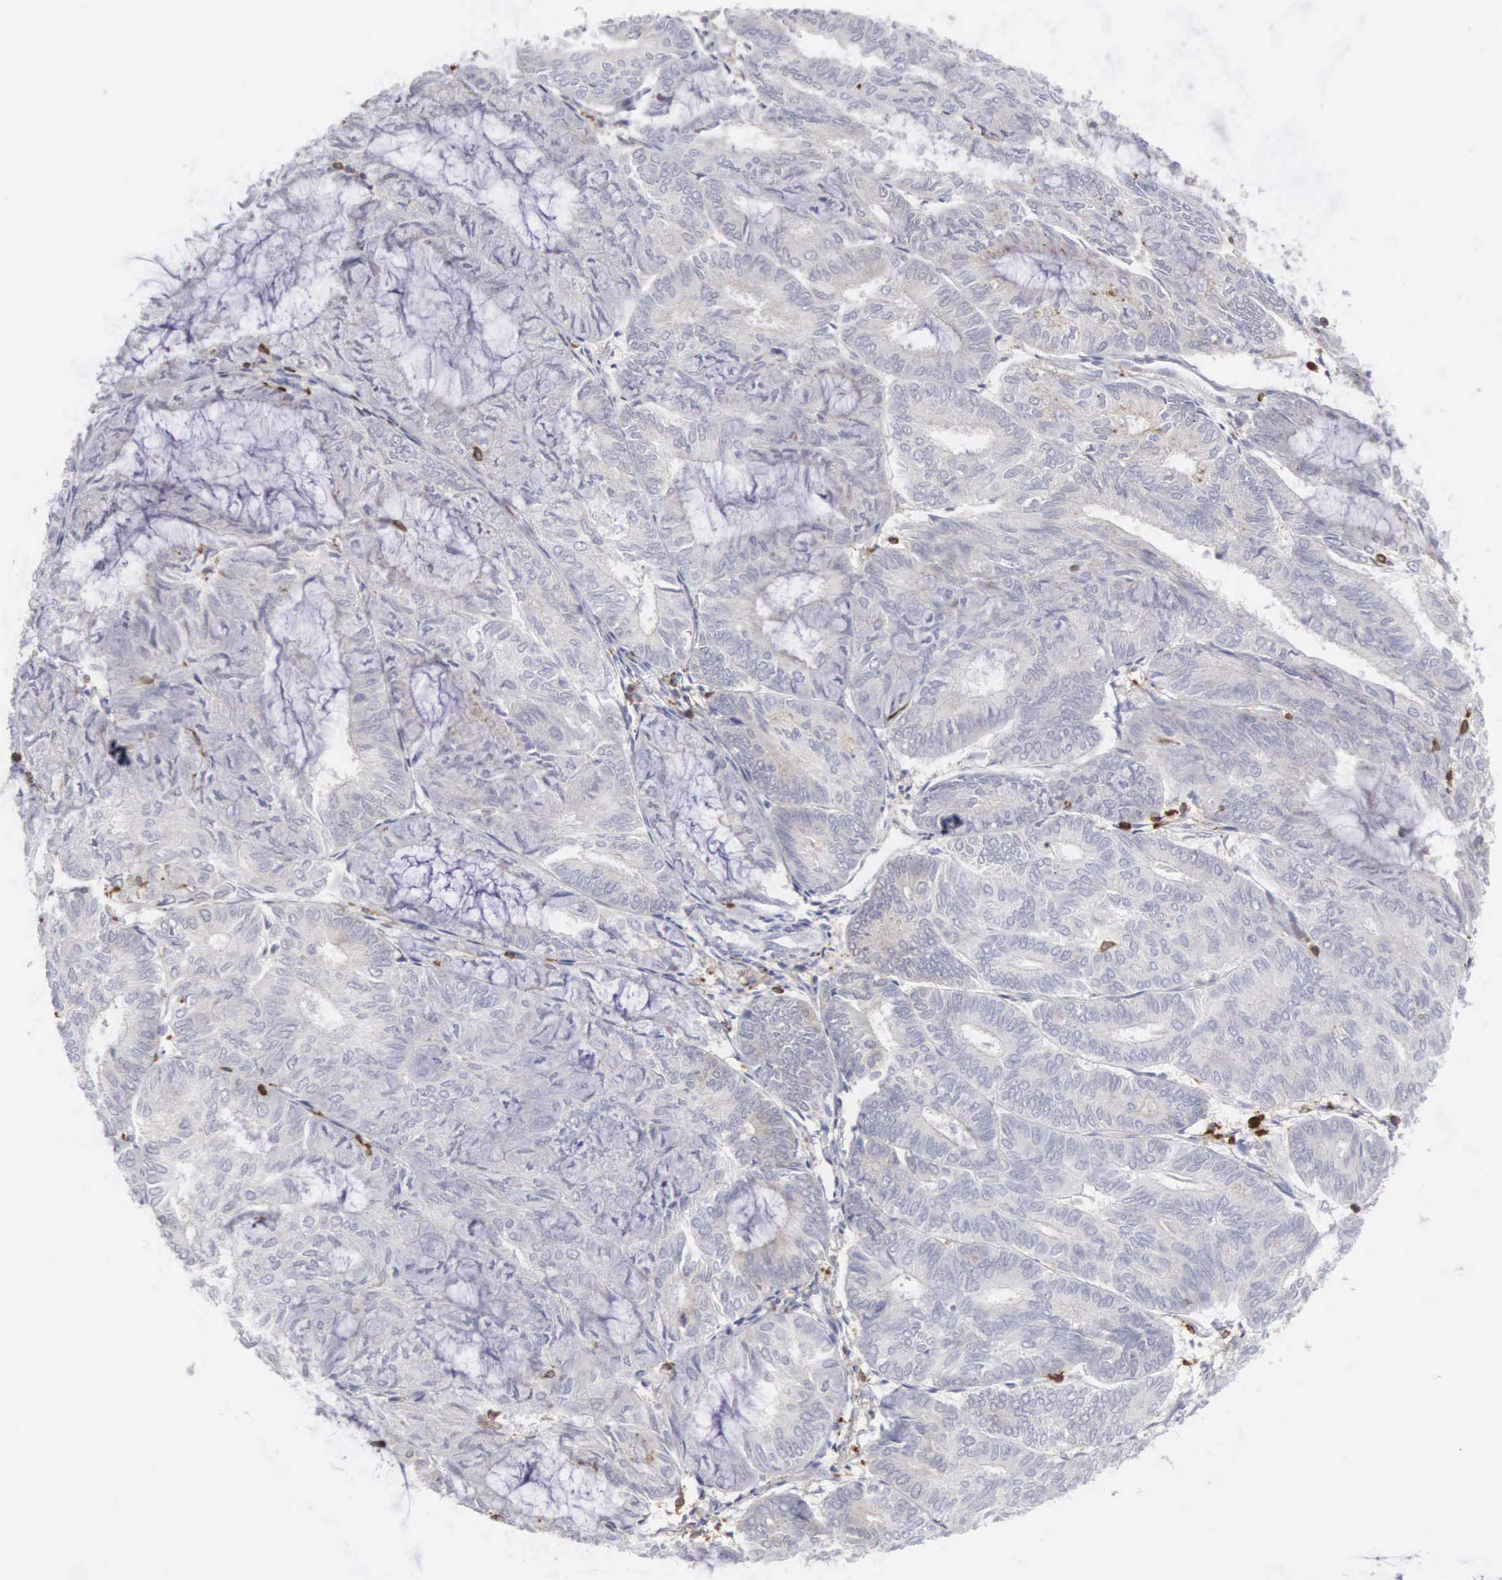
{"staining": {"intensity": "weak", "quantity": "<25%", "location": "cytoplasmic/membranous"}, "tissue": "endometrial cancer", "cell_type": "Tumor cells", "image_type": "cancer", "snomed": [{"axis": "morphology", "description": "Adenocarcinoma, NOS"}, {"axis": "topography", "description": "Endometrium"}], "caption": "This is an immunohistochemistry (IHC) micrograph of endometrial cancer (adenocarcinoma). There is no positivity in tumor cells.", "gene": "SH3BP1", "patient": {"sex": "female", "age": 59}}